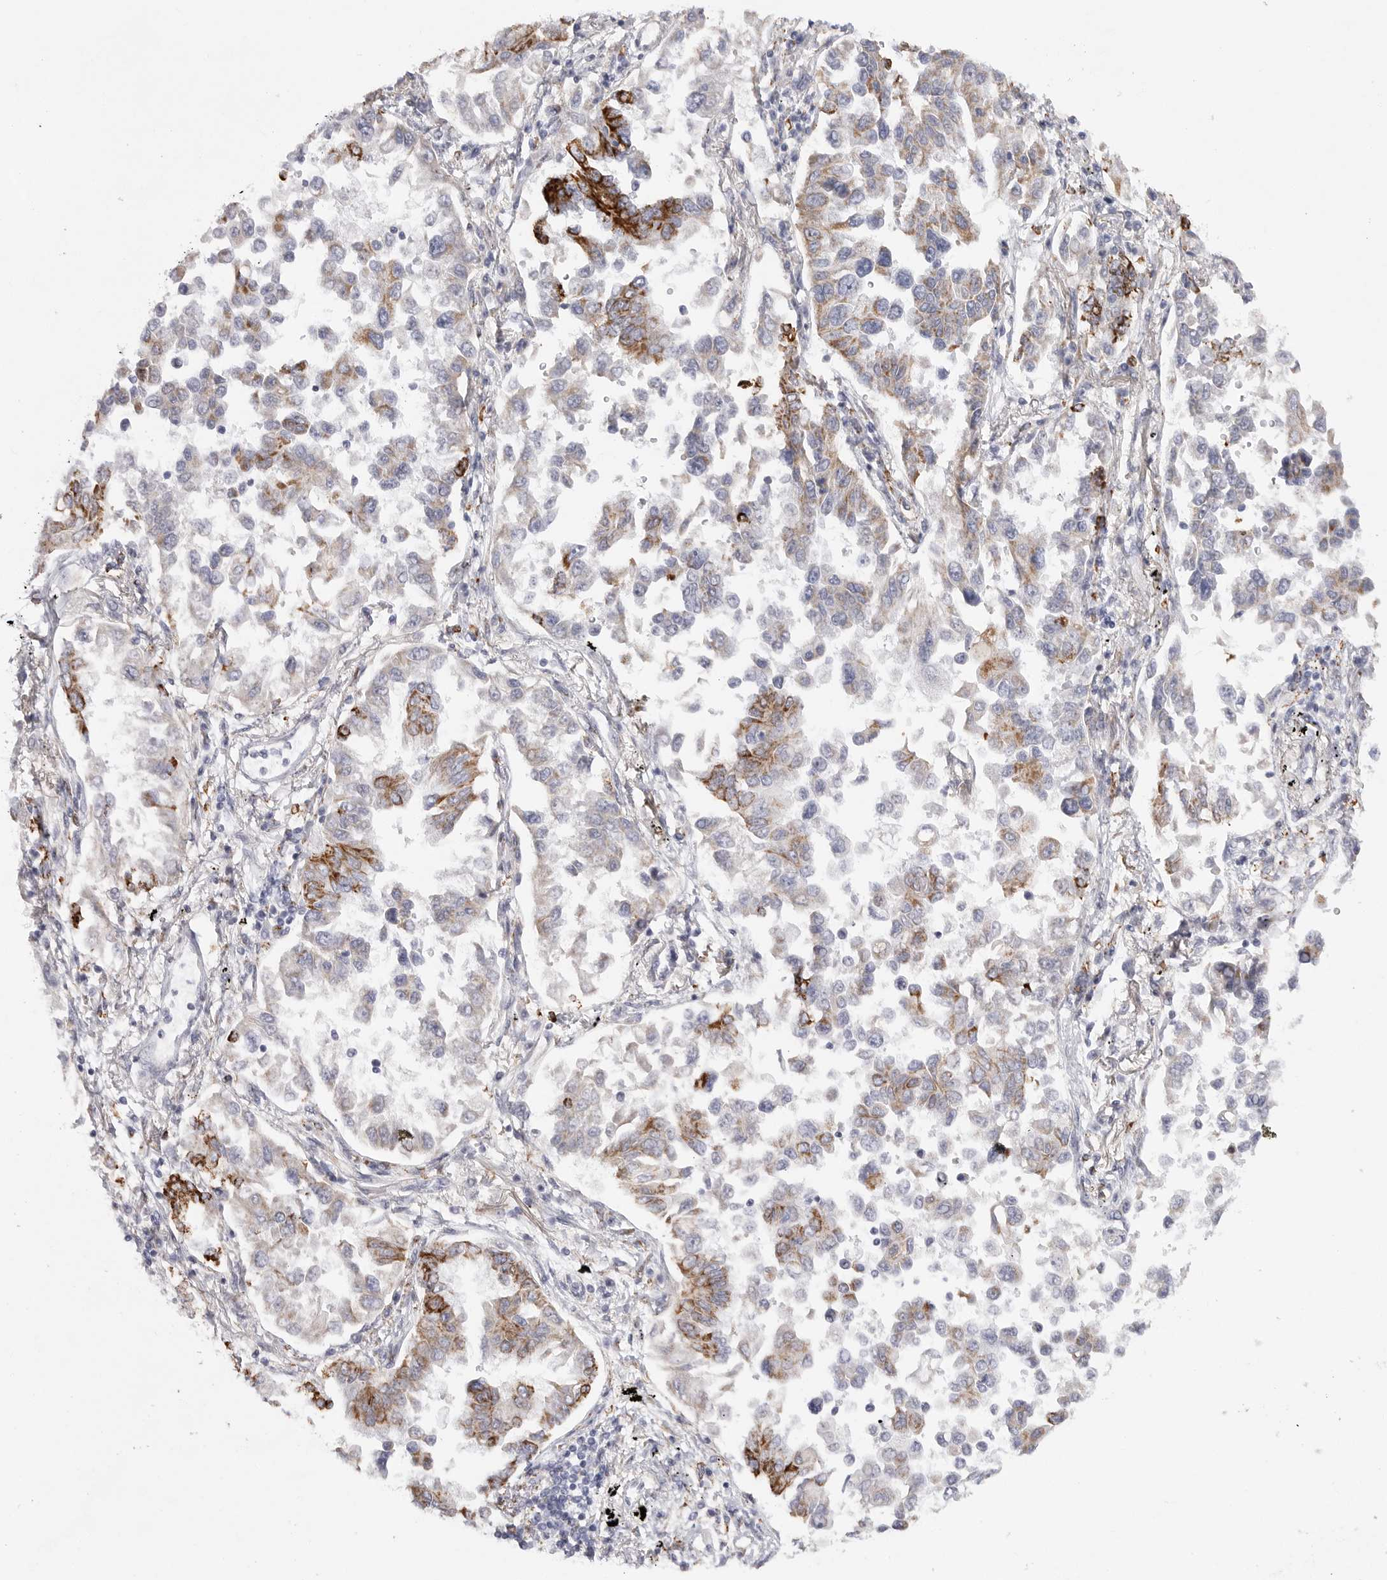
{"staining": {"intensity": "moderate", "quantity": "25%-75%", "location": "cytoplasmic/membranous"}, "tissue": "lung cancer", "cell_type": "Tumor cells", "image_type": "cancer", "snomed": [{"axis": "morphology", "description": "Adenocarcinoma, NOS"}, {"axis": "topography", "description": "Lung"}], "caption": "Protein expression analysis of human lung cancer (adenocarcinoma) reveals moderate cytoplasmic/membranous positivity in approximately 25%-75% of tumor cells.", "gene": "ELP3", "patient": {"sex": "female", "age": 67}}